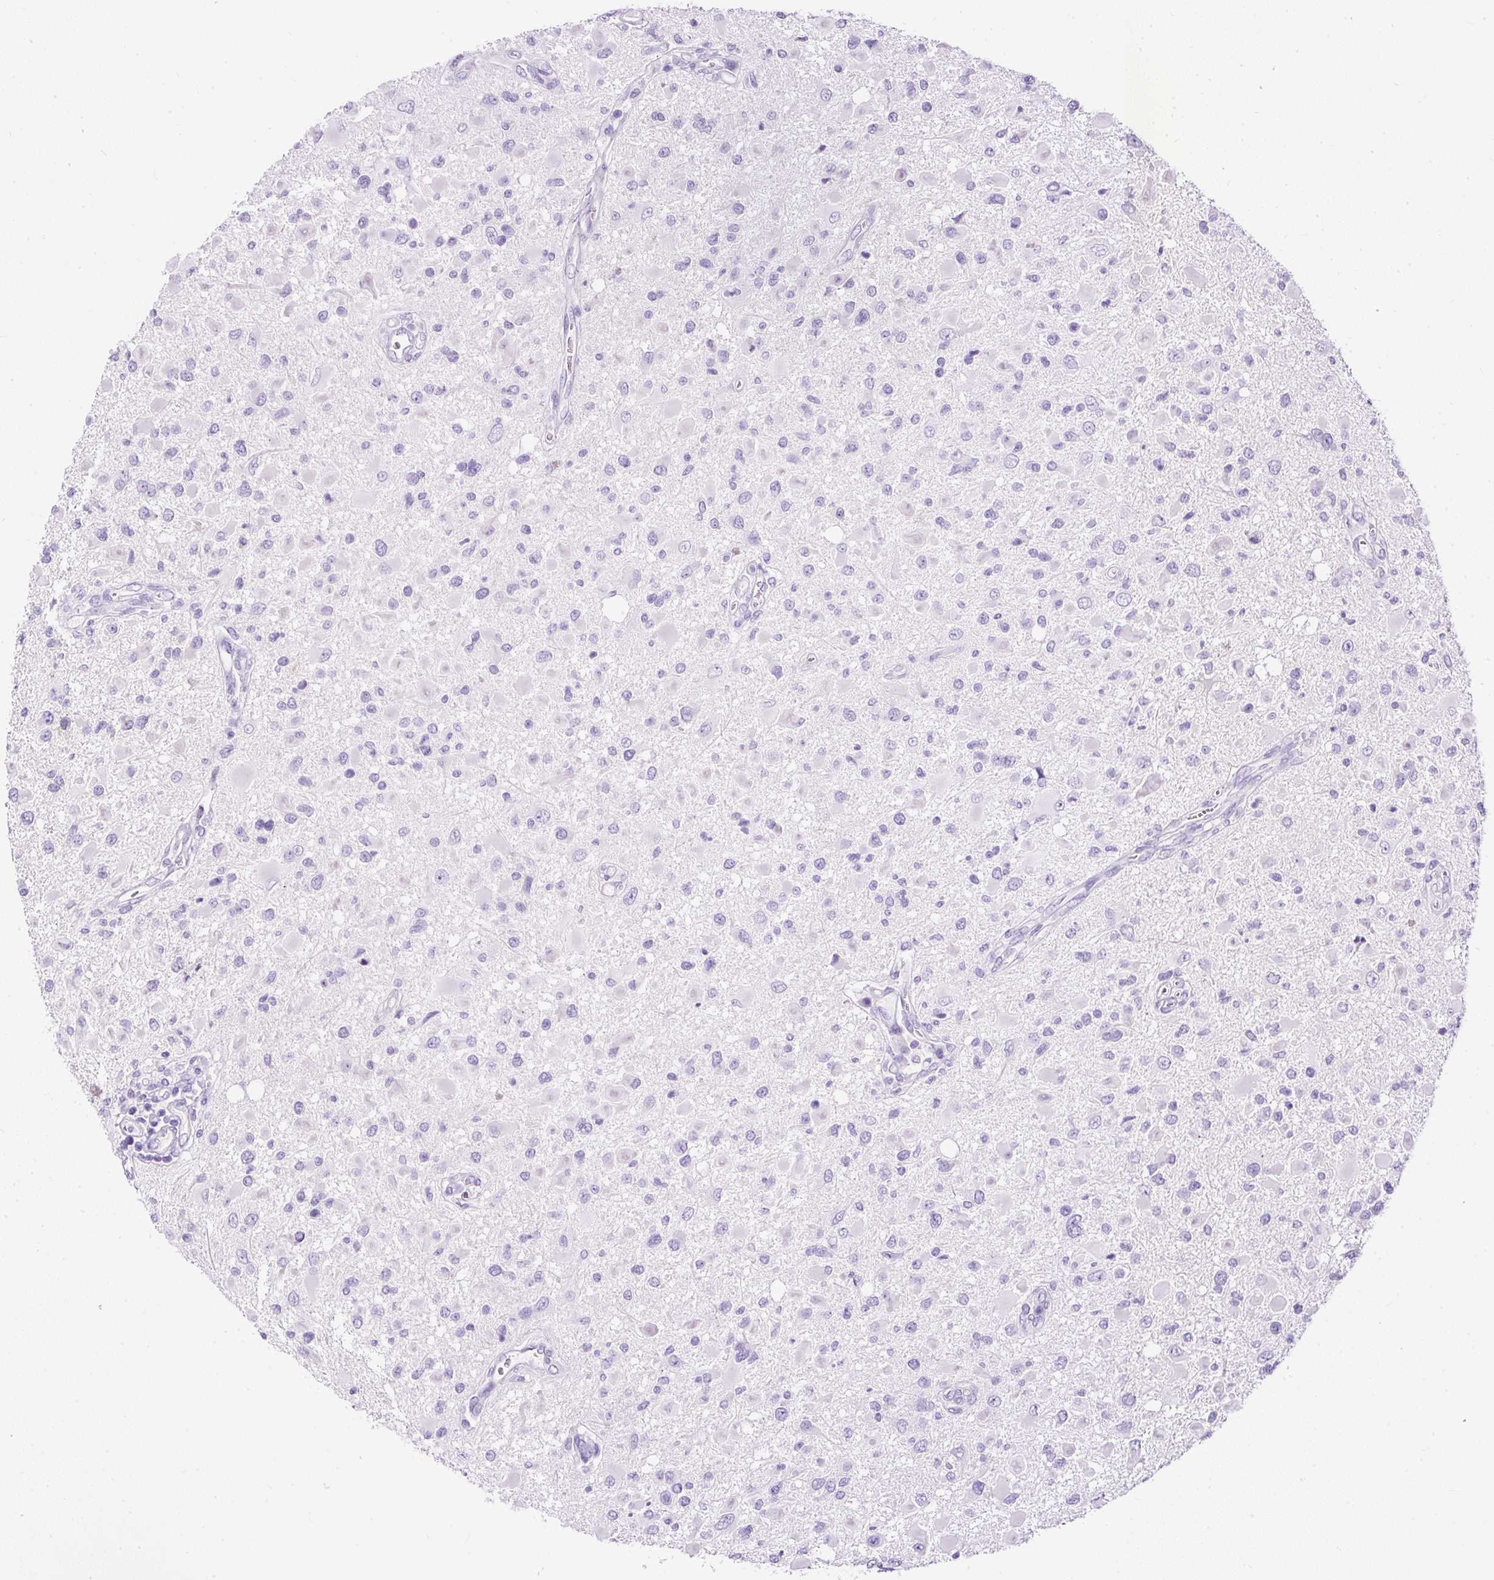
{"staining": {"intensity": "negative", "quantity": "none", "location": "none"}, "tissue": "glioma", "cell_type": "Tumor cells", "image_type": "cancer", "snomed": [{"axis": "morphology", "description": "Glioma, malignant, High grade"}, {"axis": "topography", "description": "Brain"}], "caption": "The immunohistochemistry micrograph has no significant staining in tumor cells of glioma tissue. Nuclei are stained in blue.", "gene": "STOX2", "patient": {"sex": "male", "age": 53}}